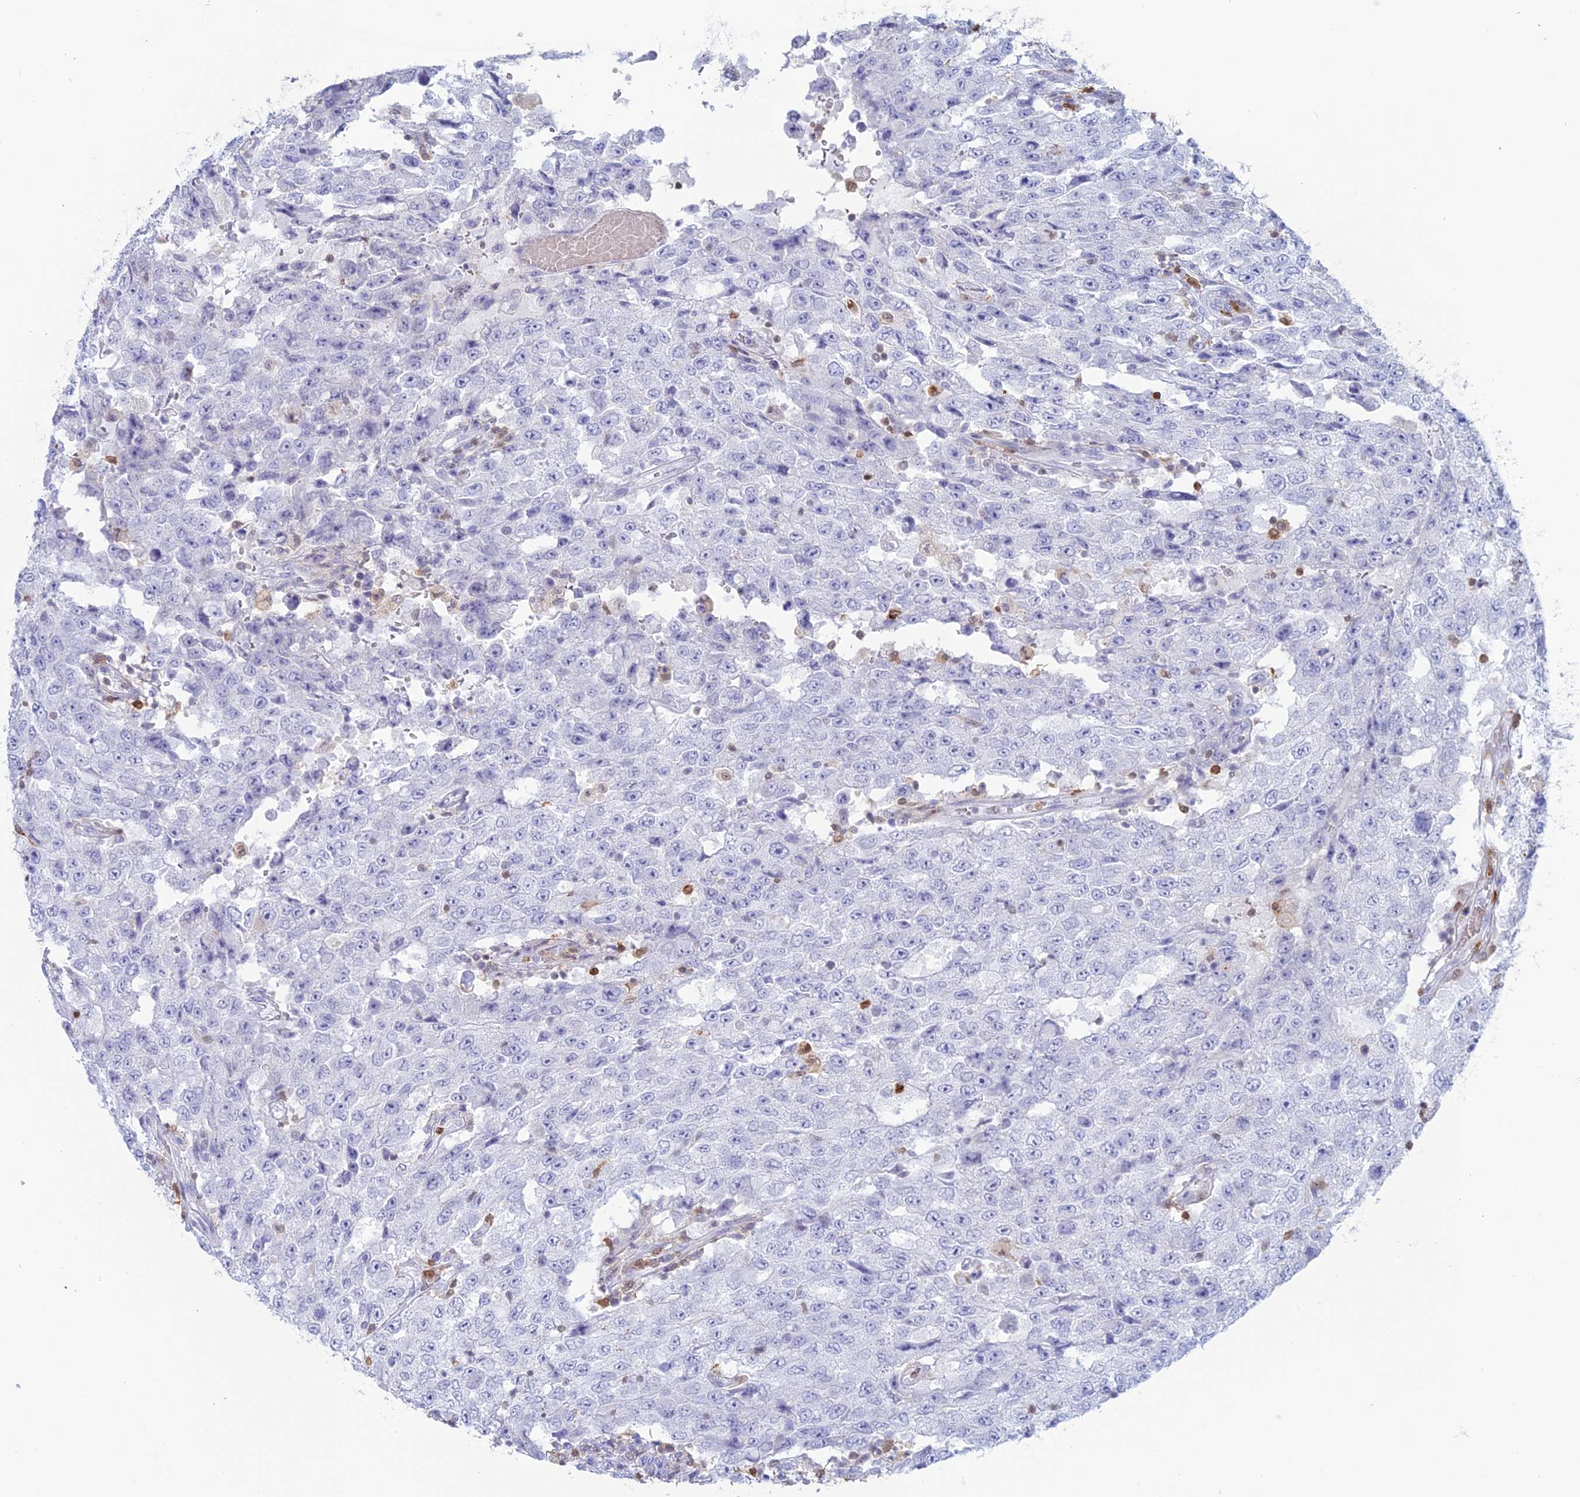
{"staining": {"intensity": "negative", "quantity": "none", "location": "none"}, "tissue": "testis cancer", "cell_type": "Tumor cells", "image_type": "cancer", "snomed": [{"axis": "morphology", "description": "Carcinoma, Embryonal, NOS"}, {"axis": "topography", "description": "Testis"}], "caption": "The immunohistochemistry (IHC) micrograph has no significant expression in tumor cells of testis embryonal carcinoma tissue.", "gene": "PGBD4", "patient": {"sex": "male", "age": 26}}